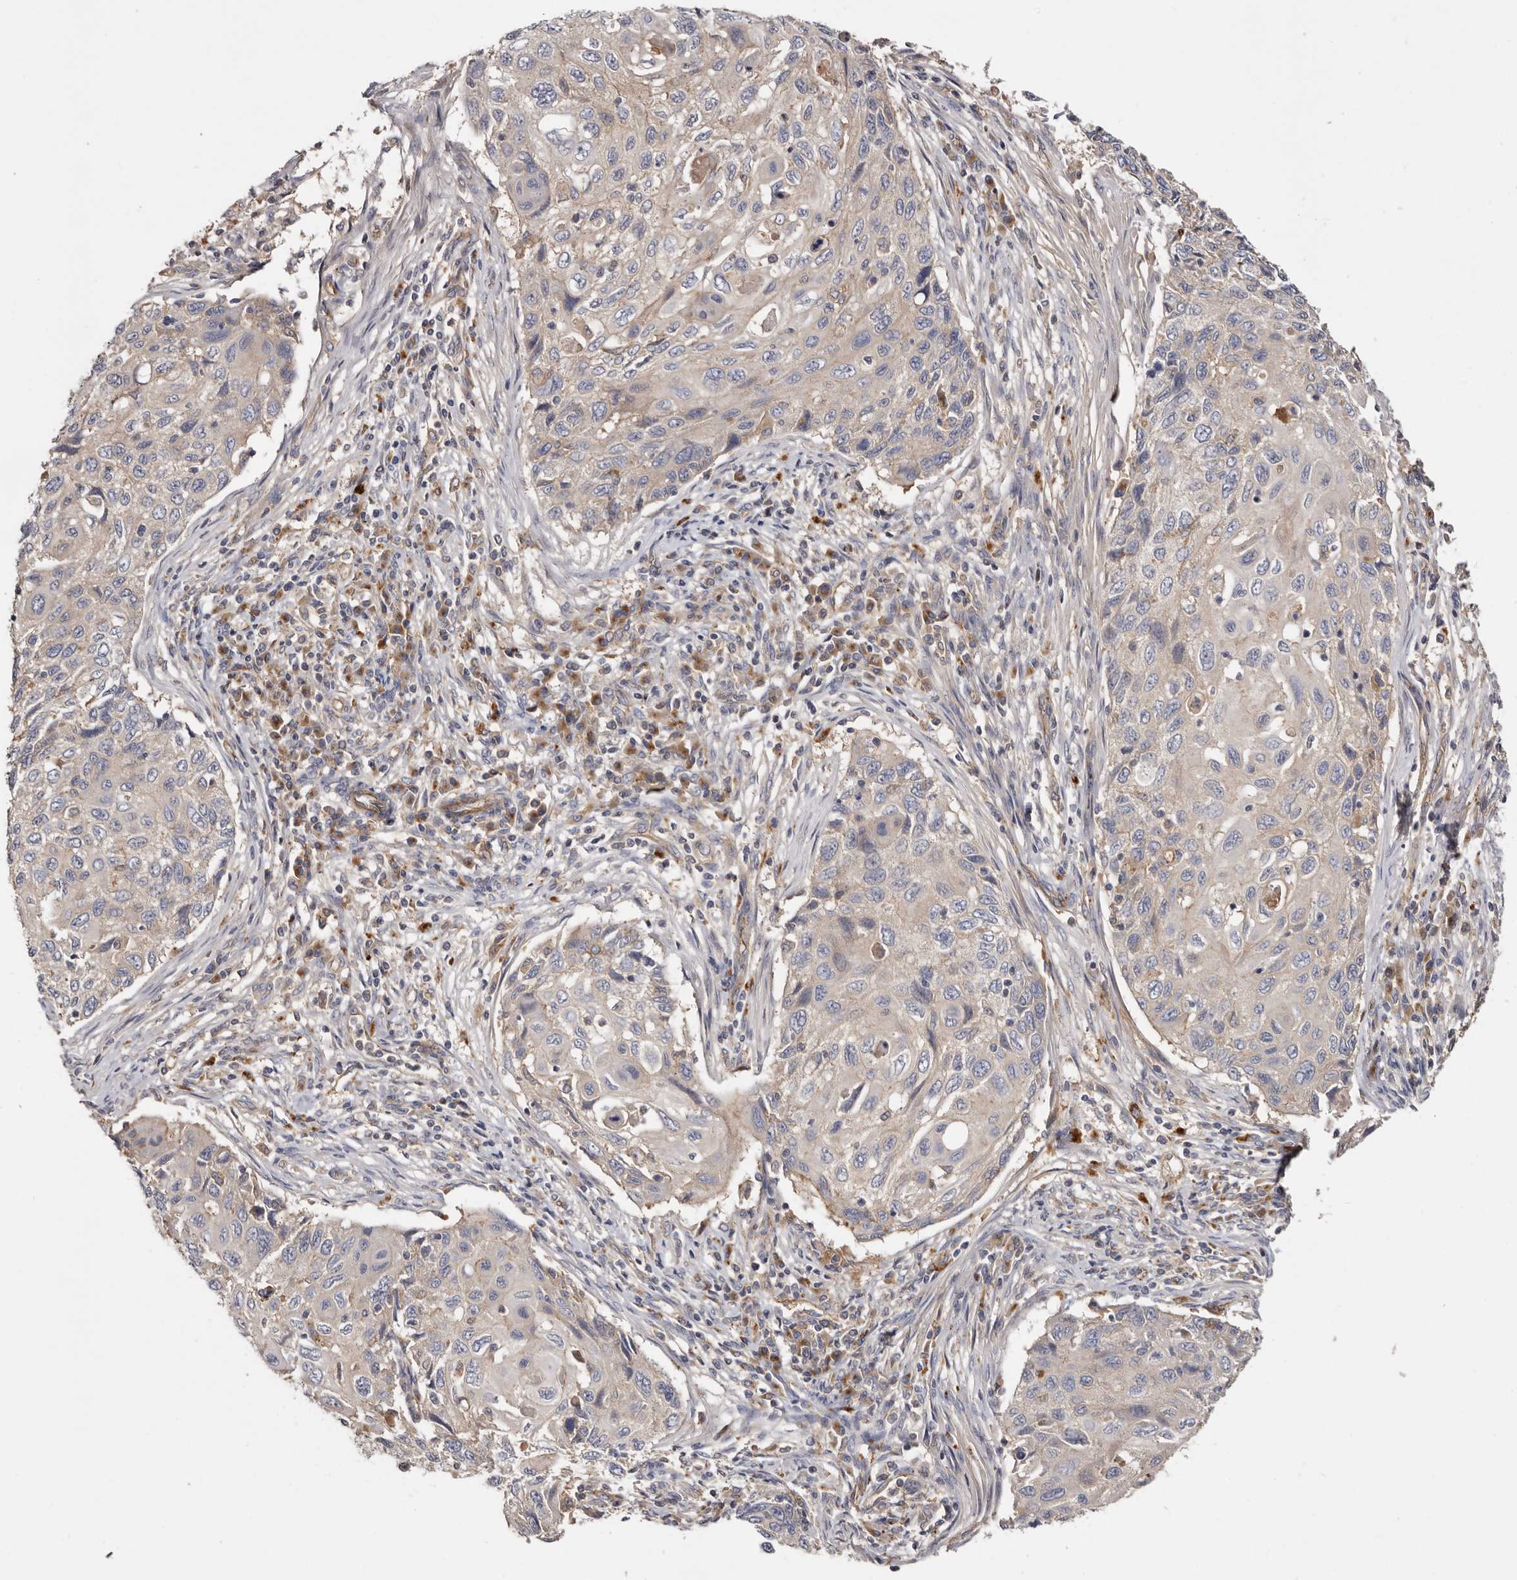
{"staining": {"intensity": "negative", "quantity": "none", "location": "none"}, "tissue": "cervical cancer", "cell_type": "Tumor cells", "image_type": "cancer", "snomed": [{"axis": "morphology", "description": "Squamous cell carcinoma, NOS"}, {"axis": "topography", "description": "Cervix"}], "caption": "A high-resolution photomicrograph shows immunohistochemistry (IHC) staining of squamous cell carcinoma (cervical), which reveals no significant positivity in tumor cells.", "gene": "INKA2", "patient": {"sex": "female", "age": 70}}